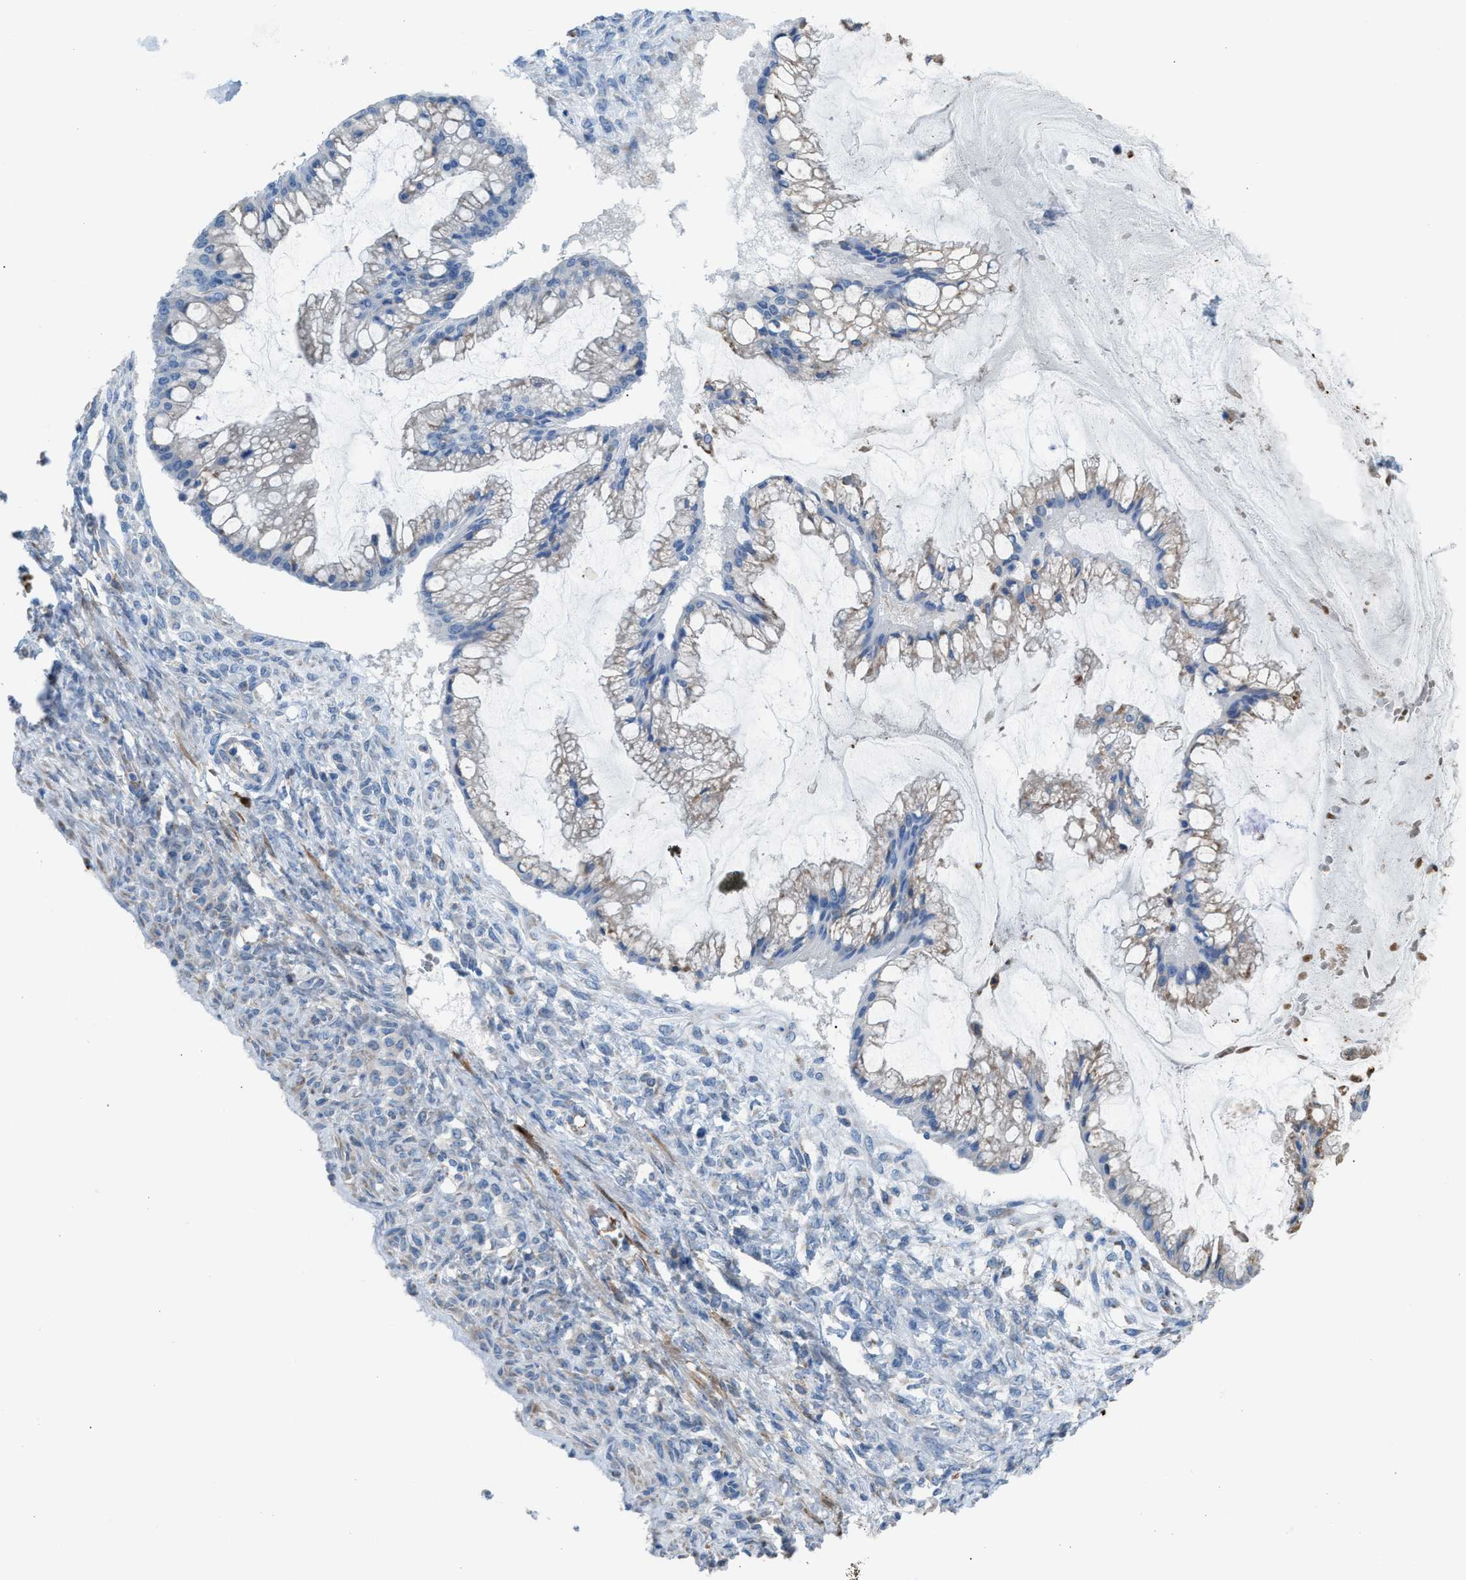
{"staining": {"intensity": "weak", "quantity": "<25%", "location": "cytoplasmic/membranous"}, "tissue": "ovarian cancer", "cell_type": "Tumor cells", "image_type": "cancer", "snomed": [{"axis": "morphology", "description": "Cystadenocarcinoma, mucinous, NOS"}, {"axis": "topography", "description": "Ovary"}], "caption": "Tumor cells are negative for brown protein staining in ovarian mucinous cystadenocarcinoma.", "gene": "CA3", "patient": {"sex": "female", "age": 73}}